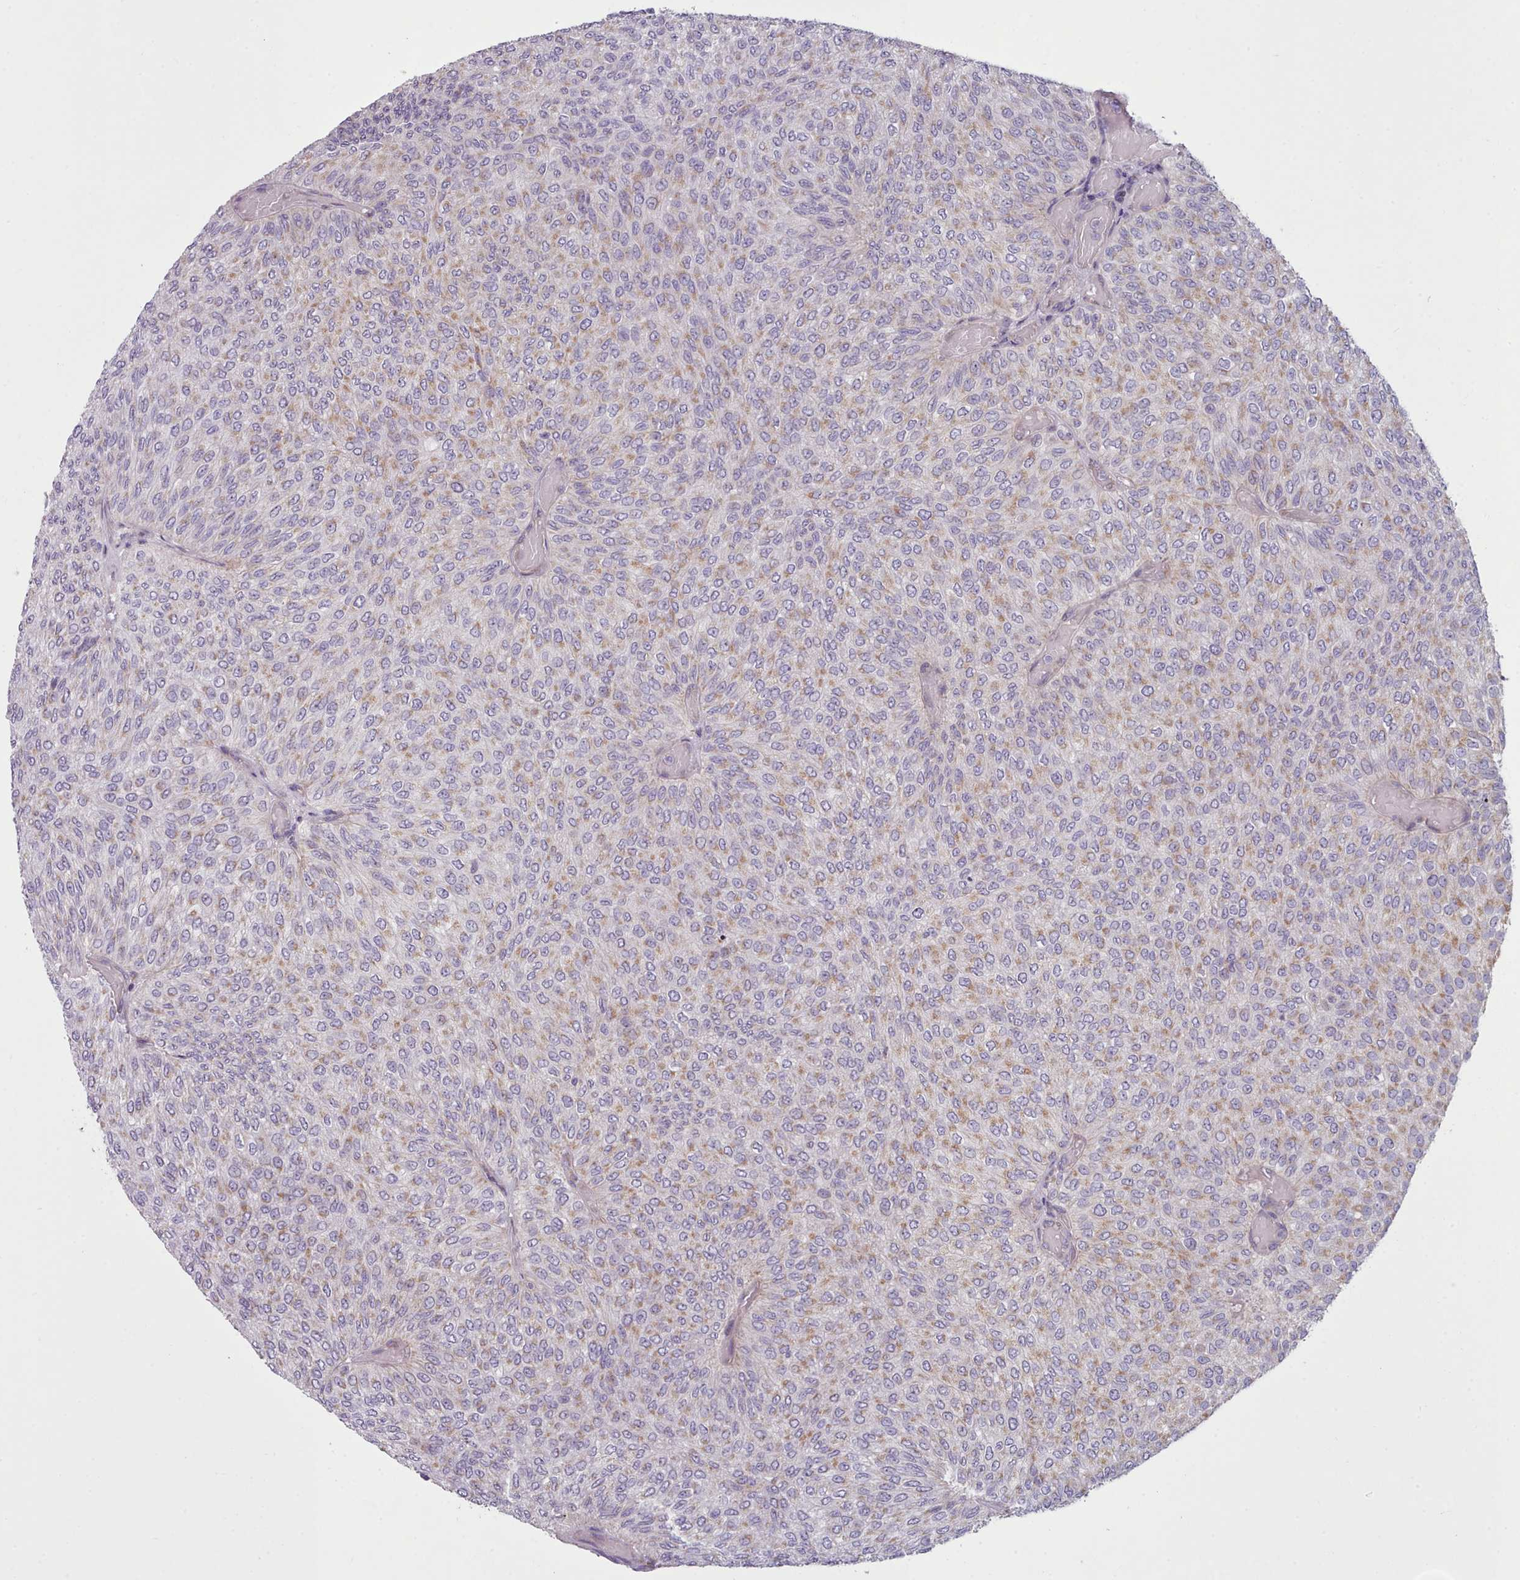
{"staining": {"intensity": "moderate", "quantity": "25%-75%", "location": "cytoplasmic/membranous"}, "tissue": "urothelial cancer", "cell_type": "Tumor cells", "image_type": "cancer", "snomed": [{"axis": "morphology", "description": "Urothelial carcinoma, Low grade"}, {"axis": "topography", "description": "Urinary bladder"}], "caption": "Approximately 25%-75% of tumor cells in urothelial carcinoma (low-grade) reveal moderate cytoplasmic/membranous protein staining as visualized by brown immunohistochemical staining.", "gene": "SLC52A3", "patient": {"sex": "male", "age": 78}}